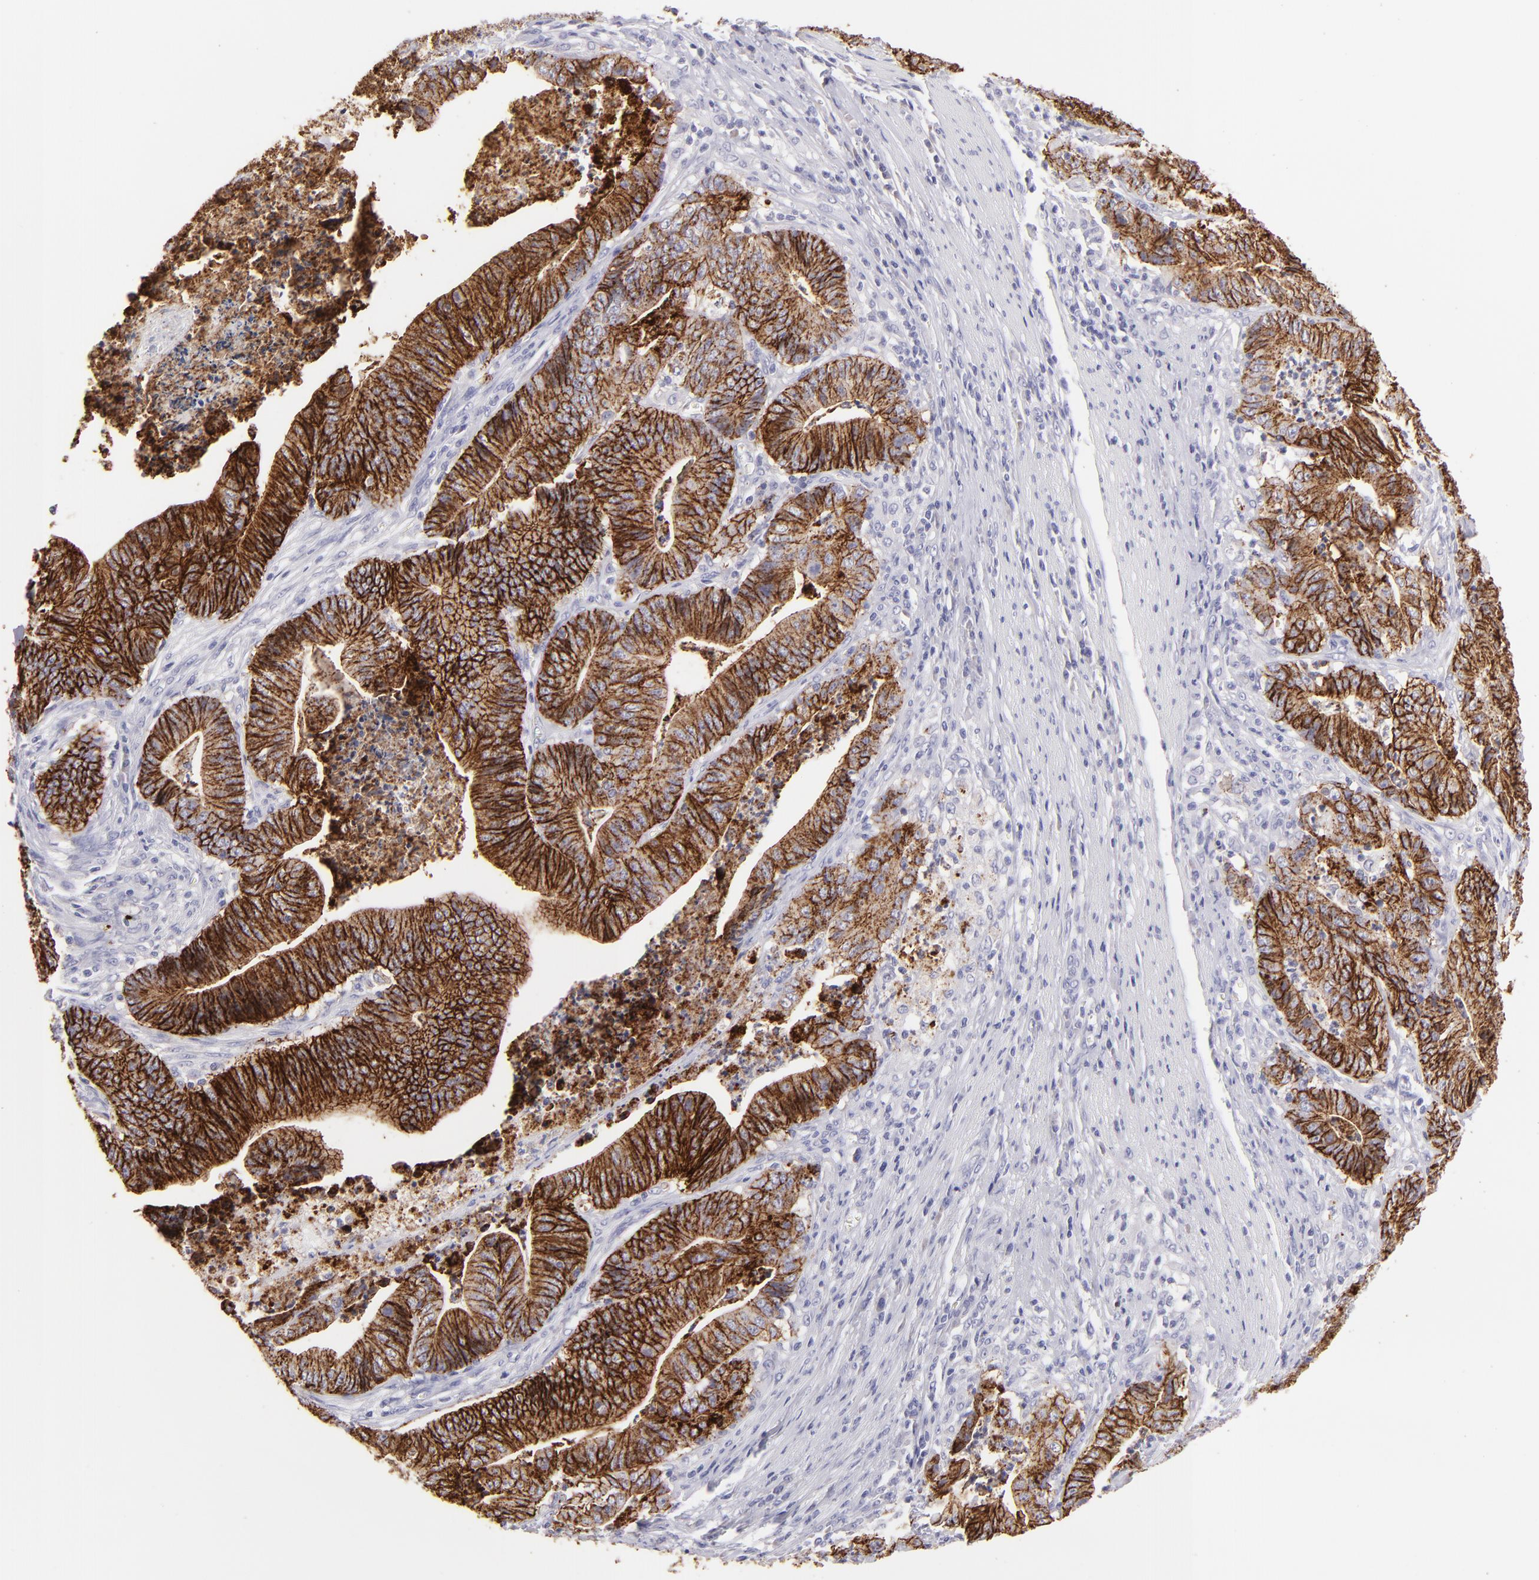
{"staining": {"intensity": "strong", "quantity": ">75%", "location": "cytoplasmic/membranous"}, "tissue": "stomach cancer", "cell_type": "Tumor cells", "image_type": "cancer", "snomed": [{"axis": "morphology", "description": "Adenocarcinoma, NOS"}, {"axis": "topography", "description": "Stomach, lower"}], "caption": "Immunohistochemical staining of human stomach cancer exhibits high levels of strong cytoplasmic/membranous protein positivity in approximately >75% of tumor cells. (Stains: DAB (3,3'-diaminobenzidine) in brown, nuclei in blue, Microscopy: brightfield microscopy at high magnification).", "gene": "CLDN4", "patient": {"sex": "female", "age": 86}}